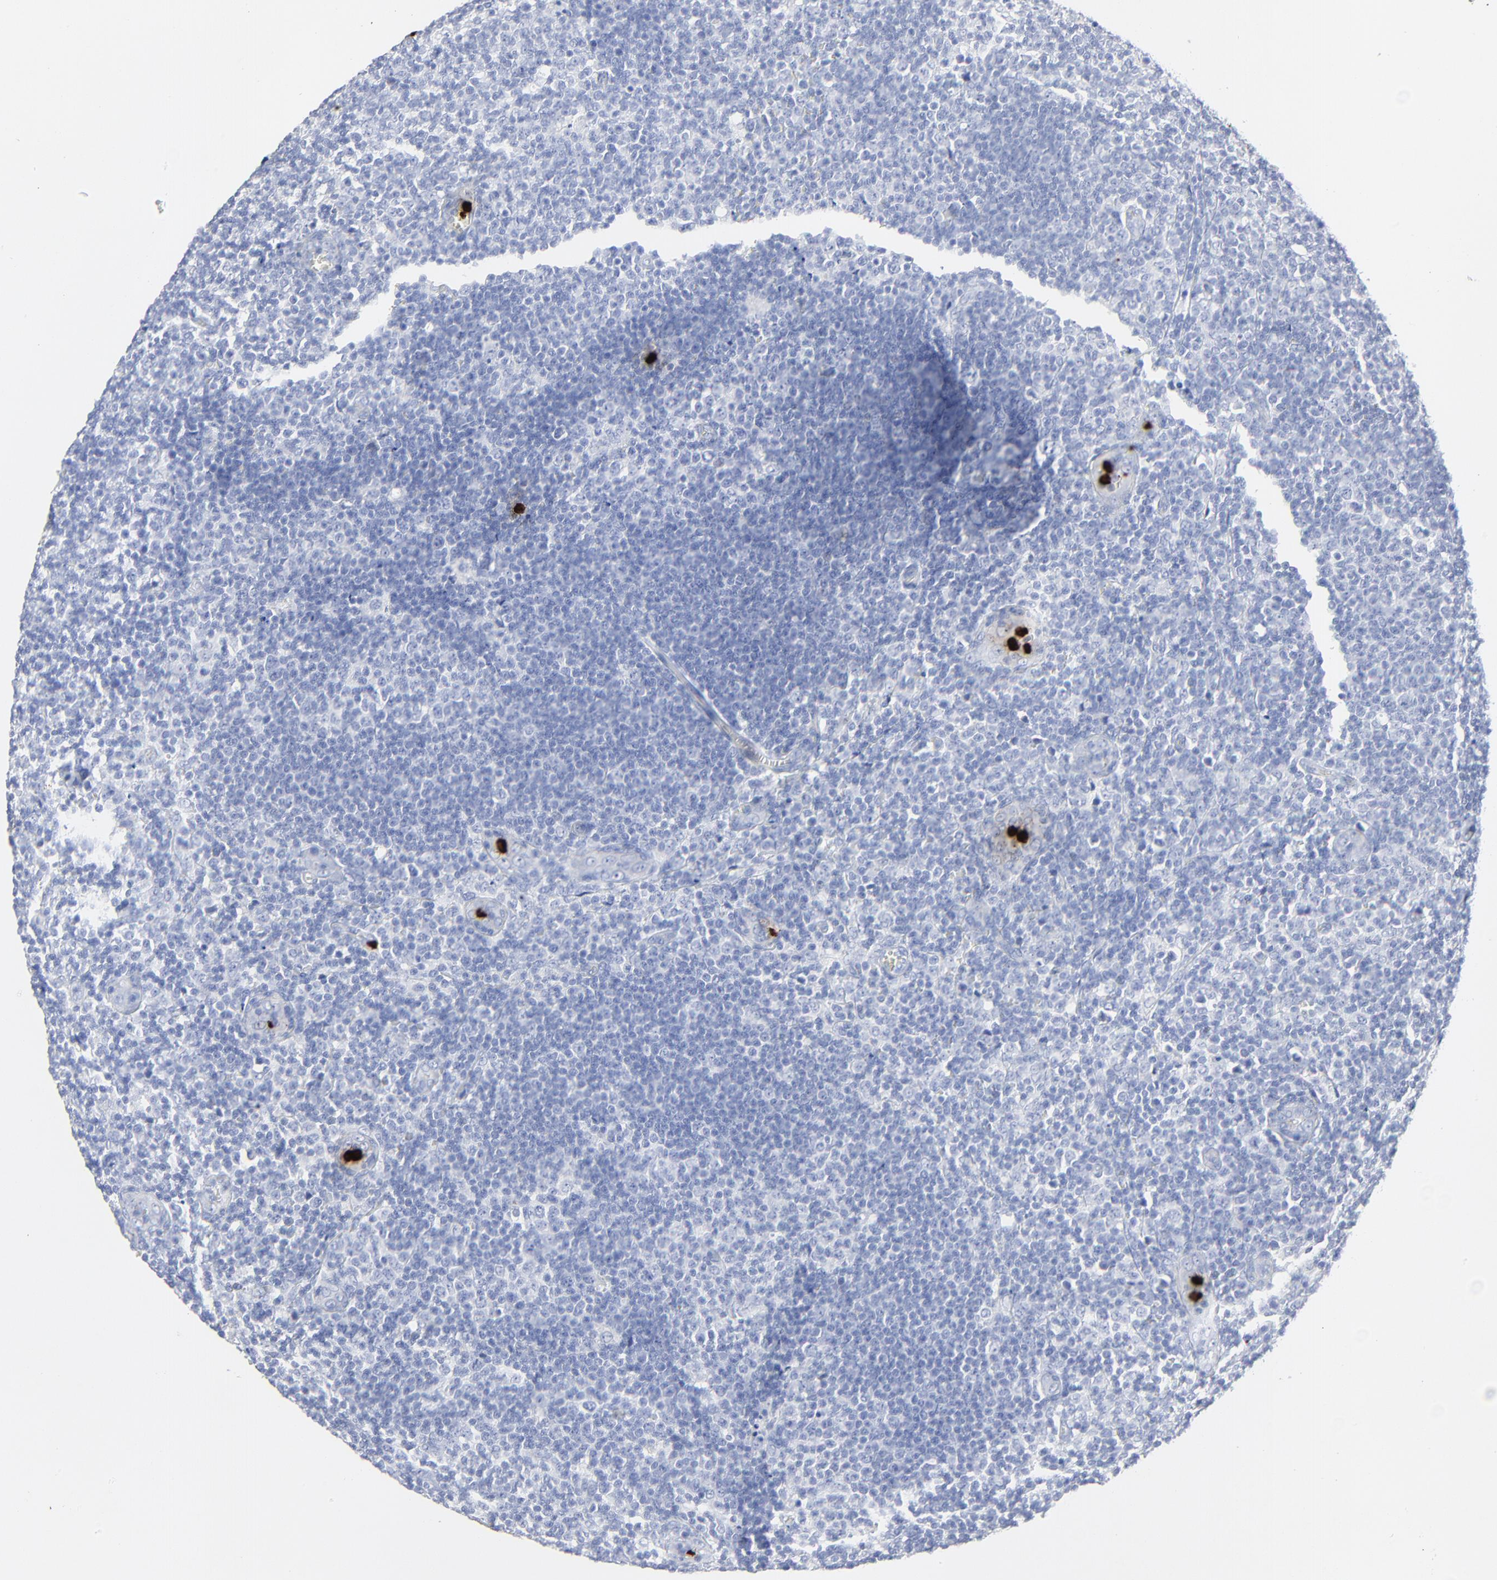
{"staining": {"intensity": "negative", "quantity": "none", "location": "none"}, "tissue": "lymphoma", "cell_type": "Tumor cells", "image_type": "cancer", "snomed": [{"axis": "morphology", "description": "Malignant lymphoma, non-Hodgkin's type, Low grade"}, {"axis": "topography", "description": "Lymph node"}], "caption": "A histopathology image of human low-grade malignant lymphoma, non-Hodgkin's type is negative for staining in tumor cells.", "gene": "LCN2", "patient": {"sex": "male", "age": 74}}